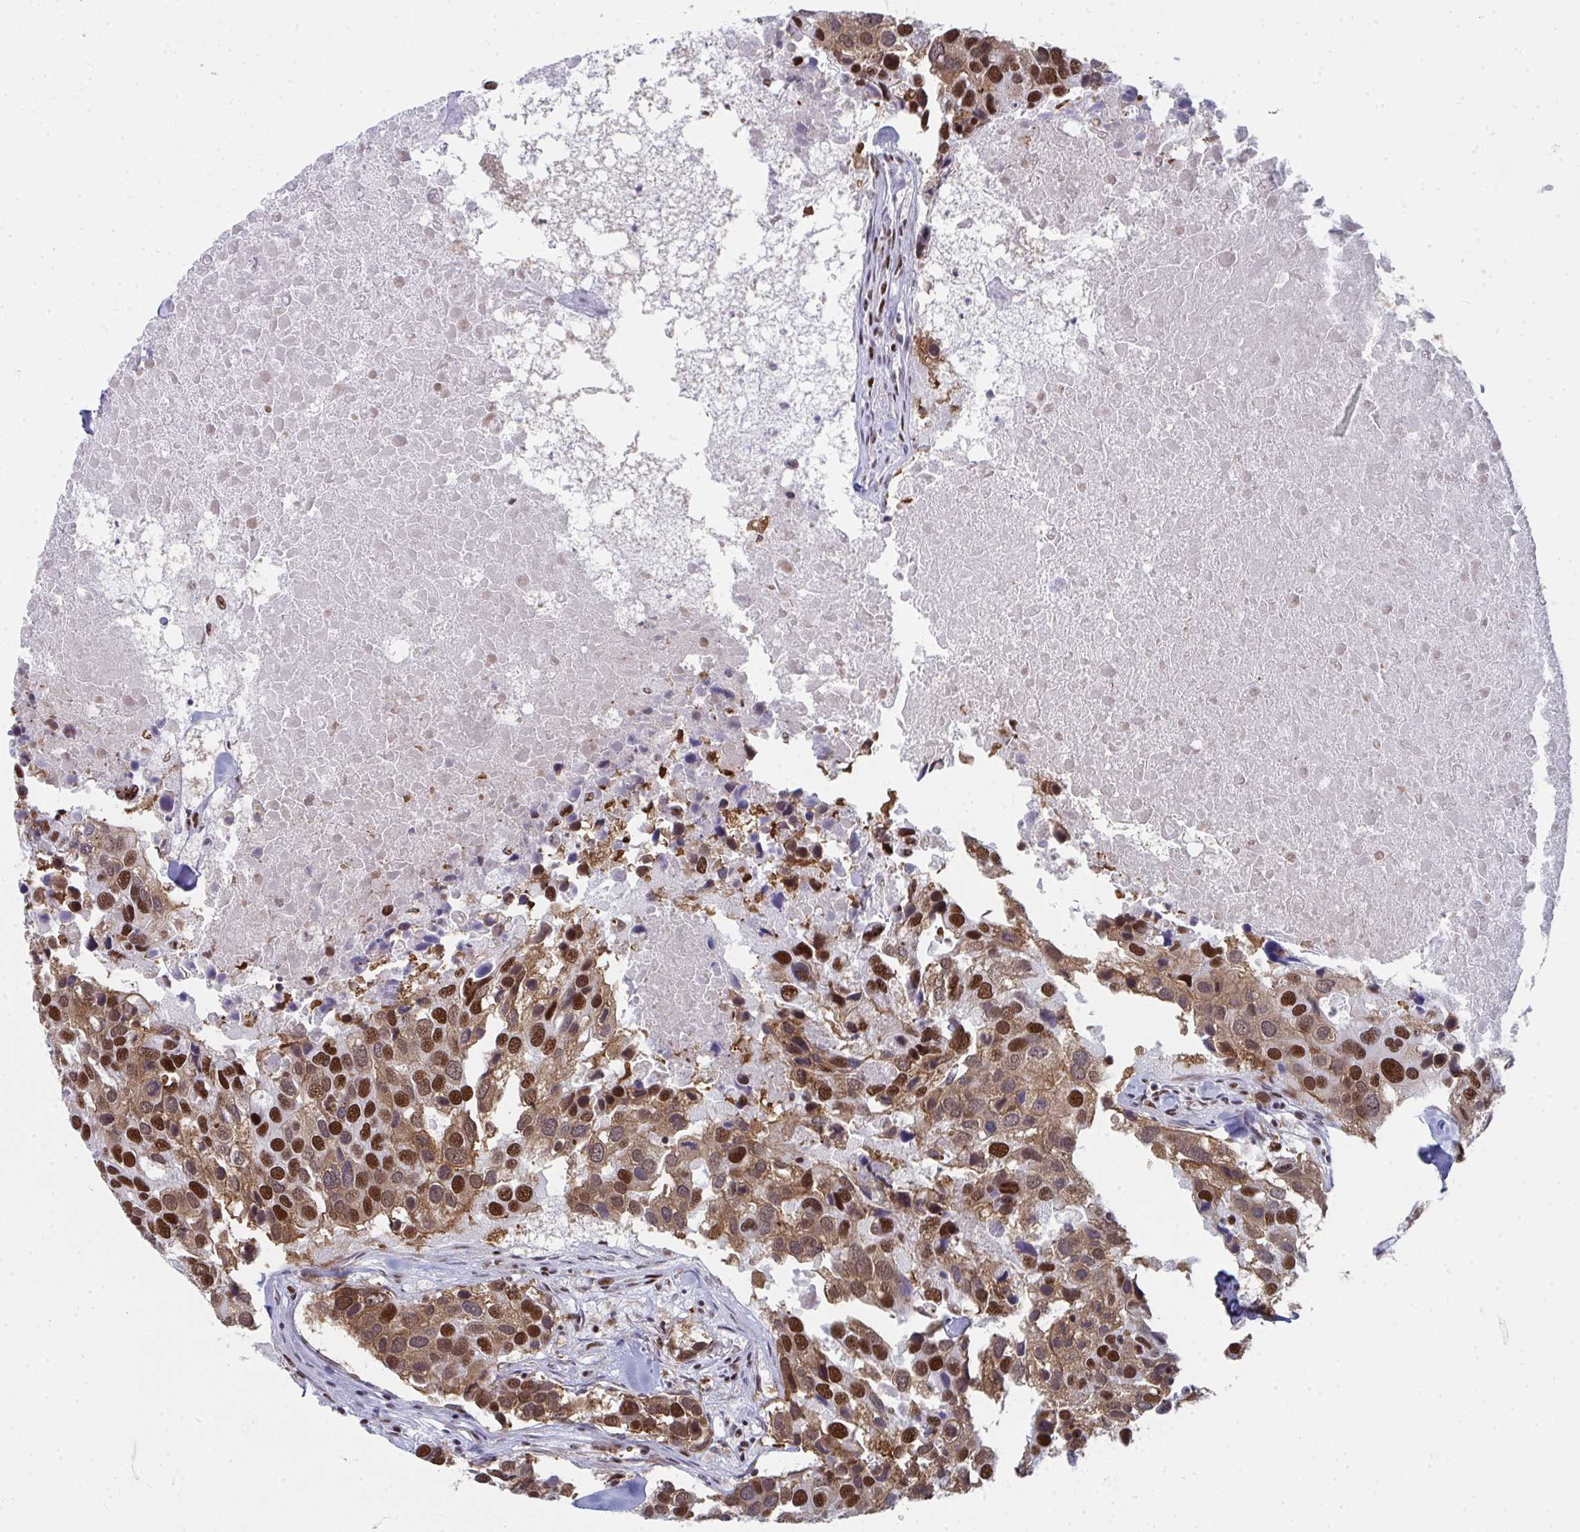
{"staining": {"intensity": "strong", "quantity": ">75%", "location": "cytoplasmic/membranous,nuclear"}, "tissue": "breast cancer", "cell_type": "Tumor cells", "image_type": "cancer", "snomed": [{"axis": "morphology", "description": "Duct carcinoma"}, {"axis": "topography", "description": "Breast"}], "caption": "A high-resolution micrograph shows immunohistochemistry staining of invasive ductal carcinoma (breast), which shows strong cytoplasmic/membranous and nuclear expression in about >75% of tumor cells.", "gene": "SNRNP70", "patient": {"sex": "female", "age": 83}}